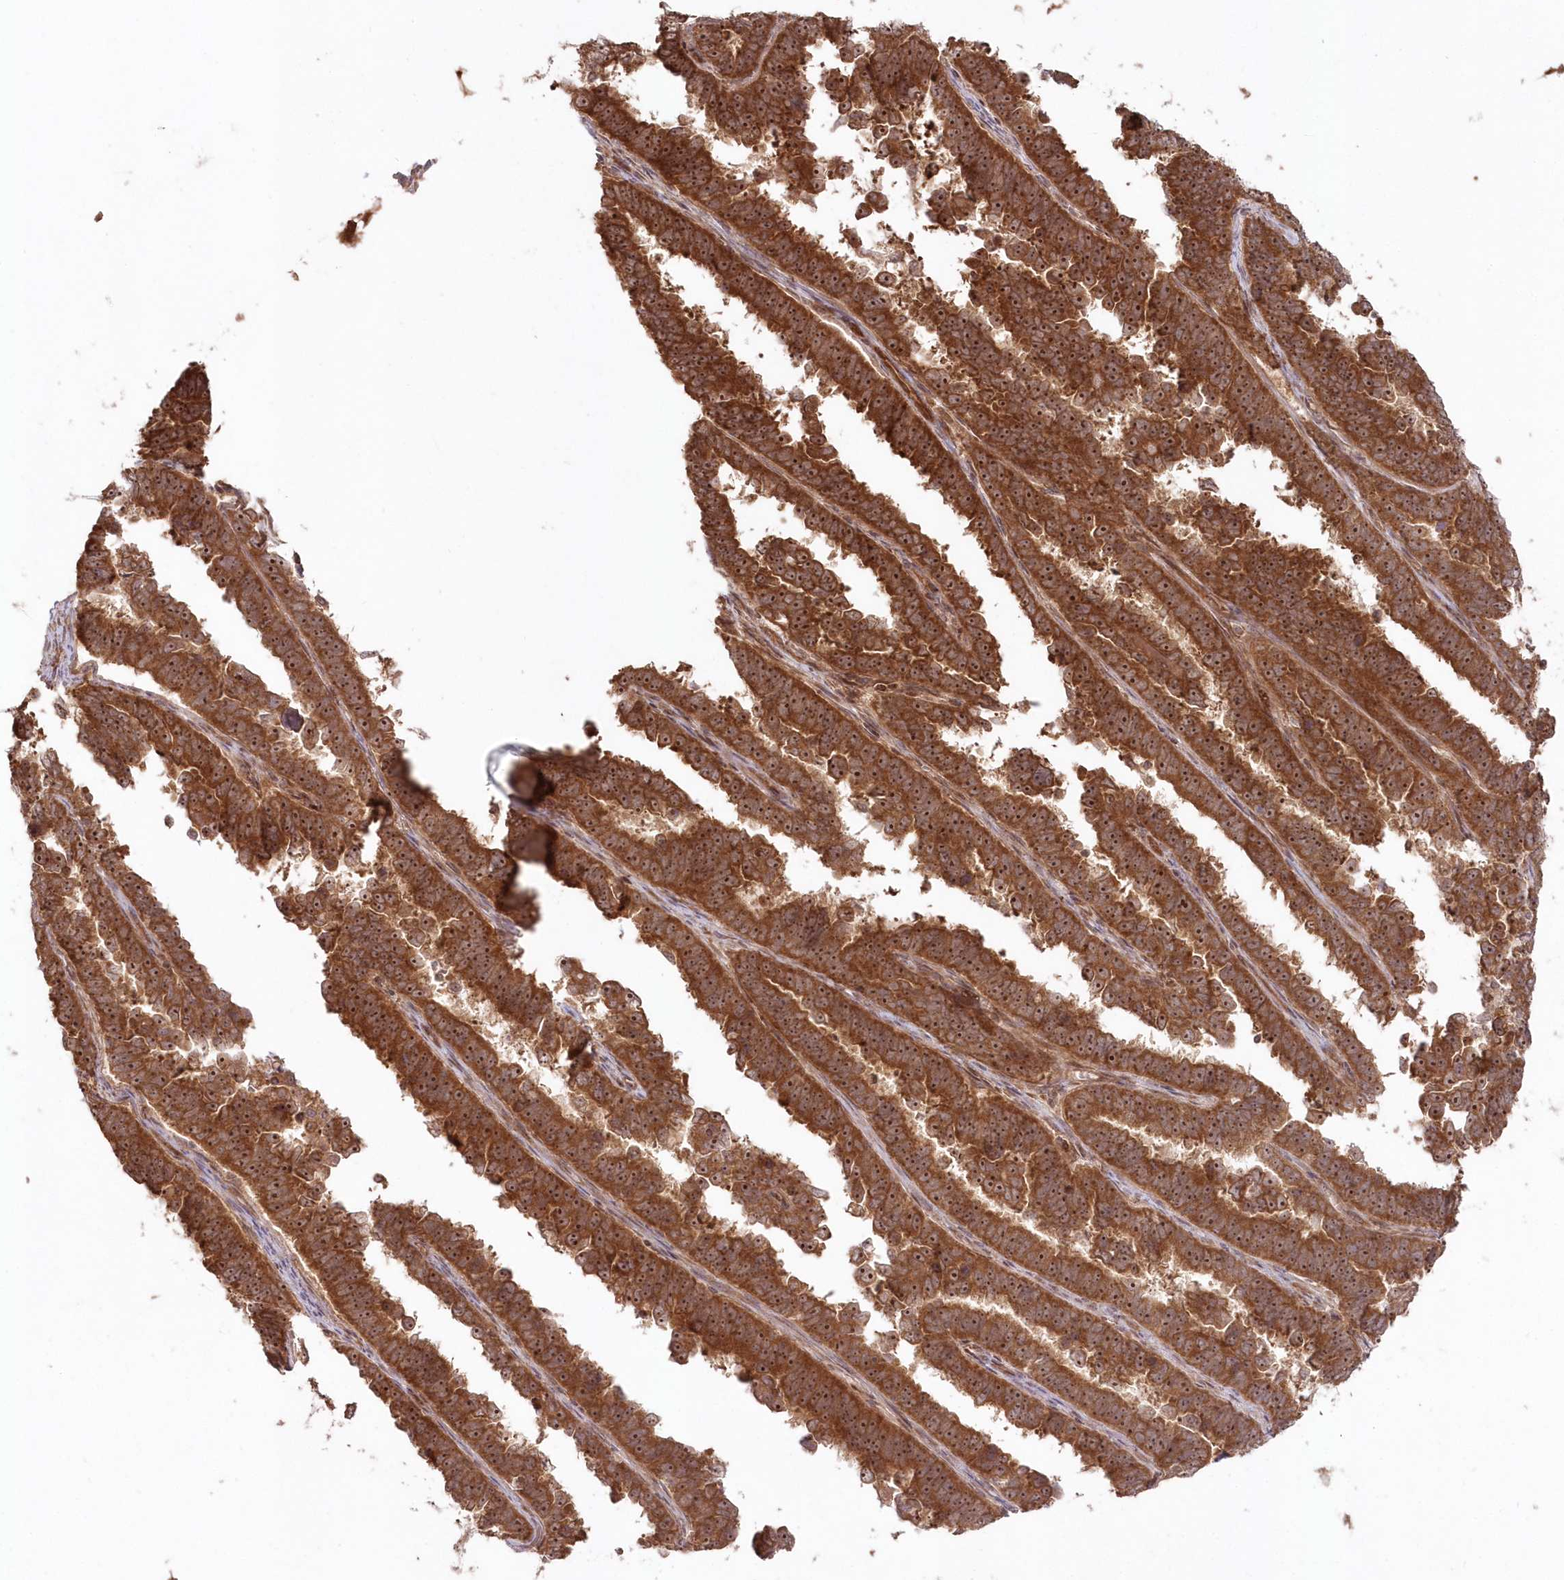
{"staining": {"intensity": "strong", "quantity": ">75%", "location": "cytoplasmic/membranous,nuclear"}, "tissue": "endometrial cancer", "cell_type": "Tumor cells", "image_type": "cancer", "snomed": [{"axis": "morphology", "description": "Adenocarcinoma, NOS"}, {"axis": "topography", "description": "Endometrium"}], "caption": "DAB immunohistochemical staining of human endometrial cancer (adenocarcinoma) exhibits strong cytoplasmic/membranous and nuclear protein expression in approximately >75% of tumor cells. (Stains: DAB (3,3'-diaminobenzidine) in brown, nuclei in blue, Microscopy: brightfield microscopy at high magnification).", "gene": "SERINC1", "patient": {"sex": "female", "age": 75}}